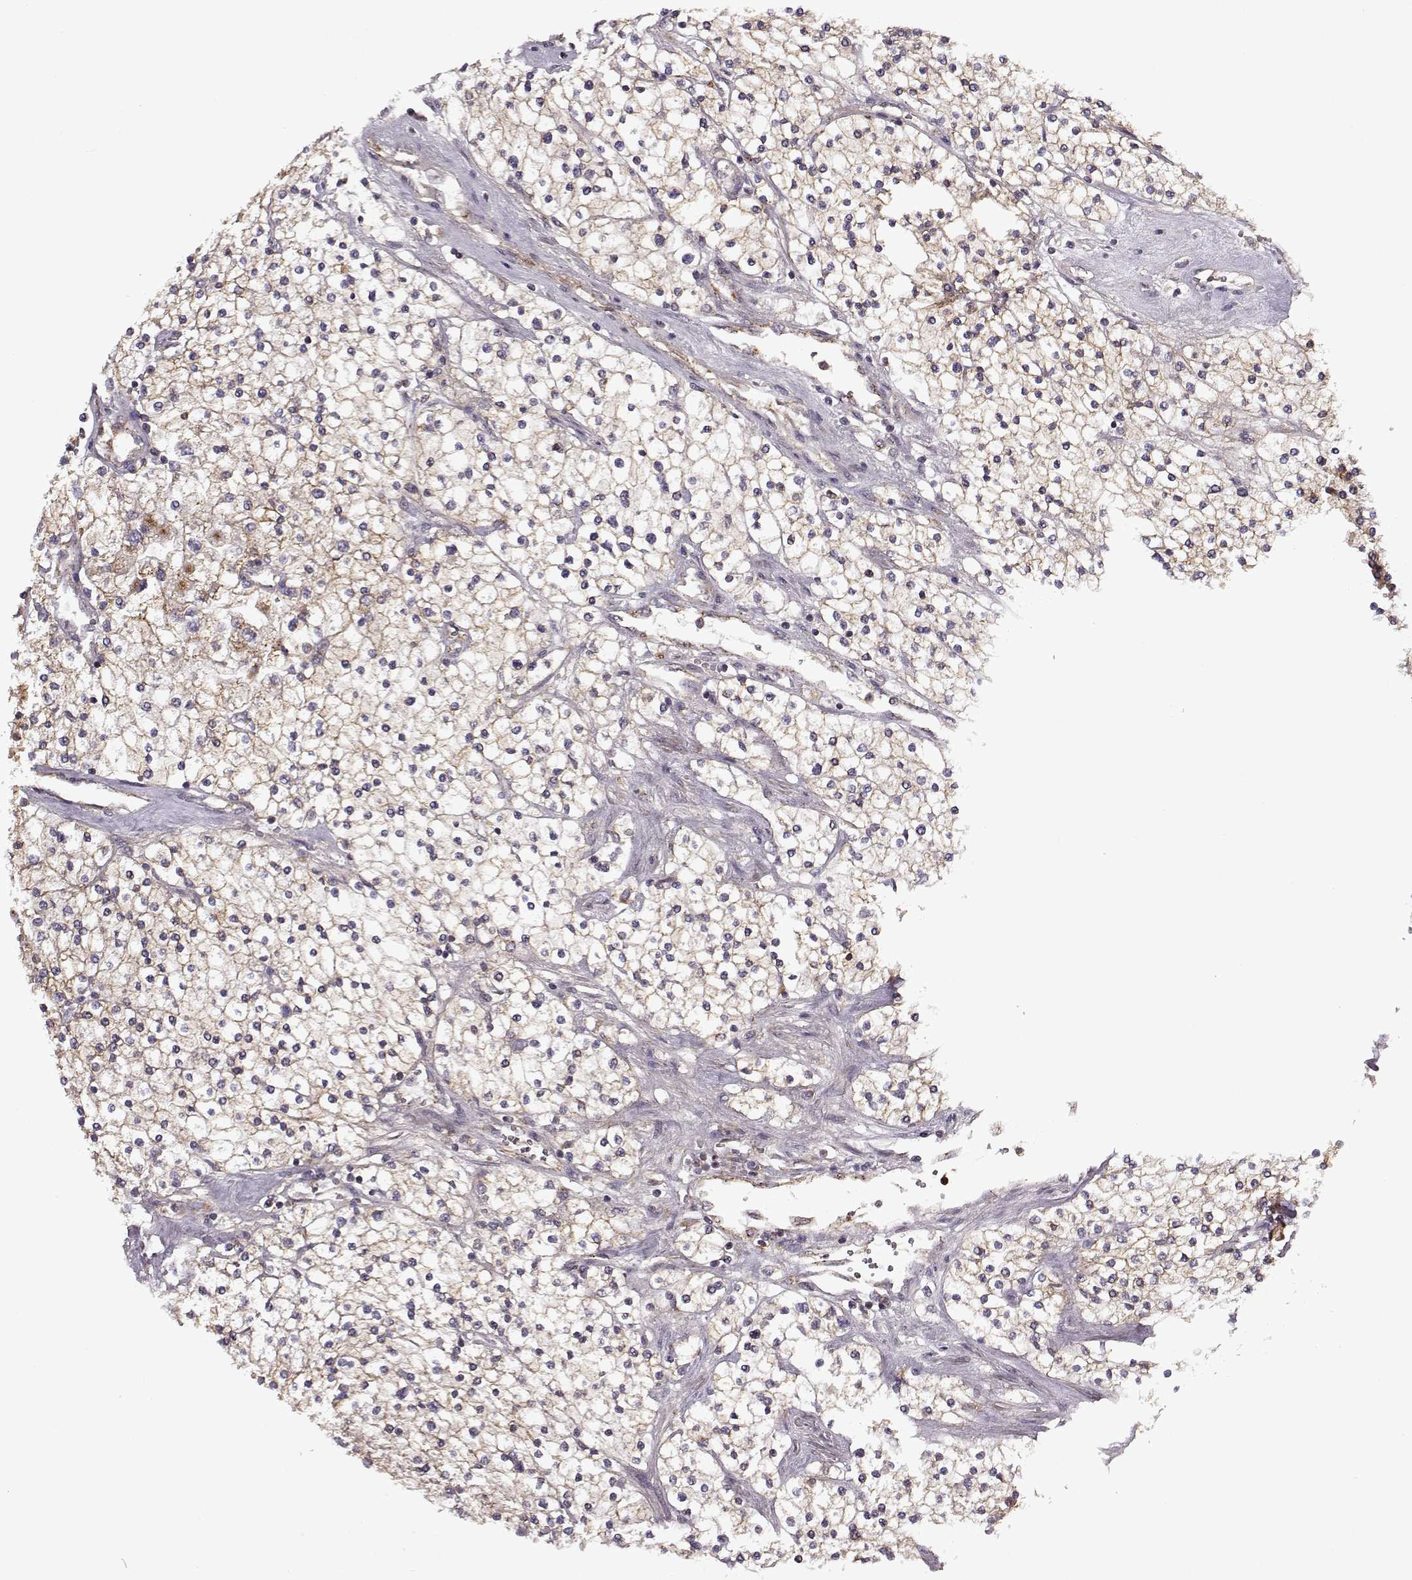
{"staining": {"intensity": "weak", "quantity": ">75%", "location": "cytoplasmic/membranous"}, "tissue": "renal cancer", "cell_type": "Tumor cells", "image_type": "cancer", "snomed": [{"axis": "morphology", "description": "Adenocarcinoma, NOS"}, {"axis": "topography", "description": "Kidney"}], "caption": "Protein expression analysis of adenocarcinoma (renal) displays weak cytoplasmic/membranous expression in approximately >75% of tumor cells.", "gene": "IFRD2", "patient": {"sex": "male", "age": 80}}